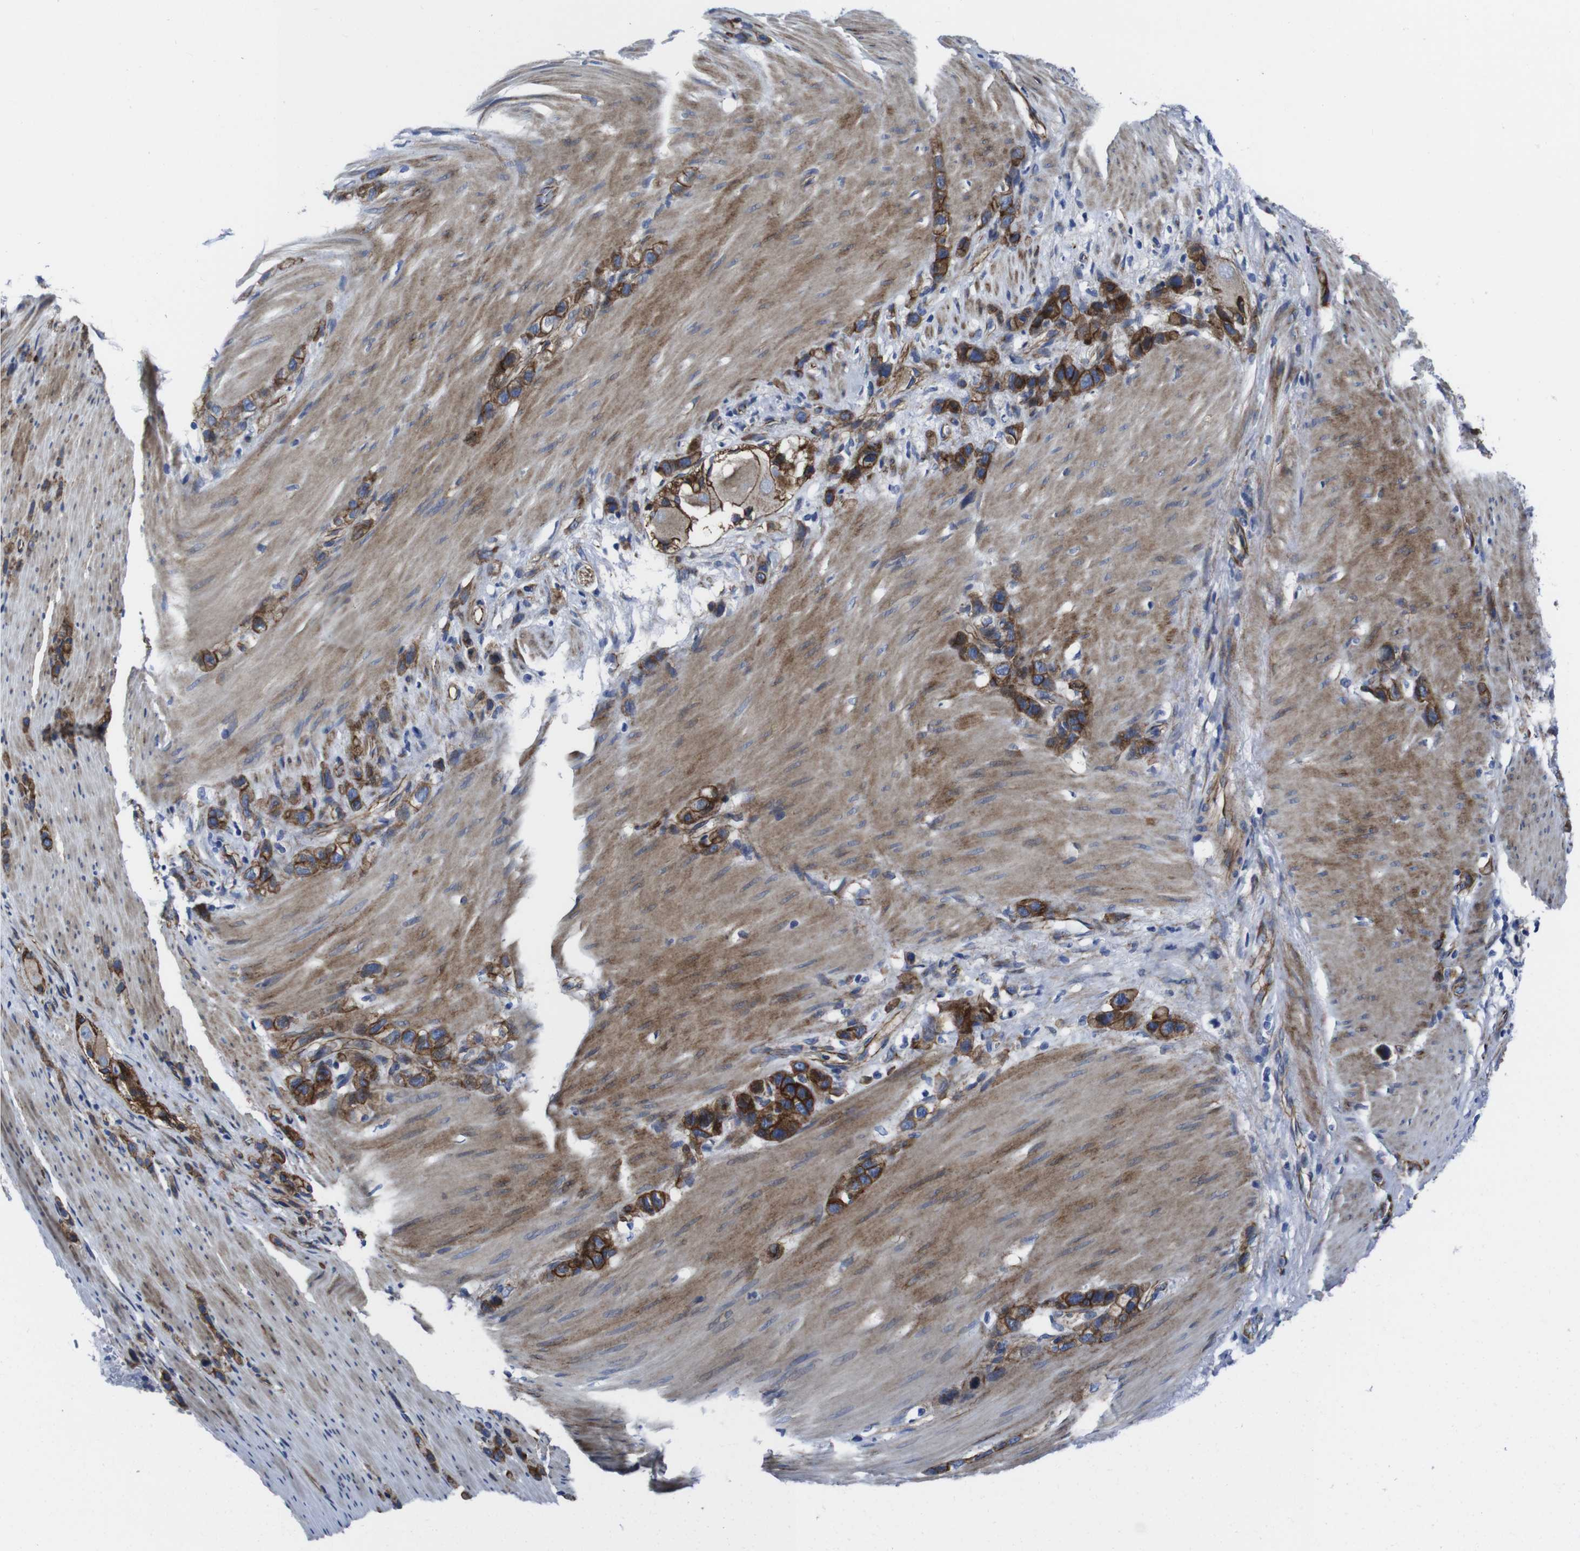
{"staining": {"intensity": "strong", "quantity": ">75%", "location": "cytoplasmic/membranous"}, "tissue": "stomach cancer", "cell_type": "Tumor cells", "image_type": "cancer", "snomed": [{"axis": "morphology", "description": "Normal tissue, NOS"}, {"axis": "morphology", "description": "Adenocarcinoma, NOS"}, {"axis": "morphology", "description": "Adenocarcinoma, High grade"}, {"axis": "topography", "description": "Stomach, upper"}, {"axis": "topography", "description": "Stomach"}], "caption": "Immunohistochemistry (DAB) staining of stomach cancer (high-grade adenocarcinoma) shows strong cytoplasmic/membranous protein positivity in about >75% of tumor cells. Nuclei are stained in blue.", "gene": "NUMB", "patient": {"sex": "female", "age": 65}}